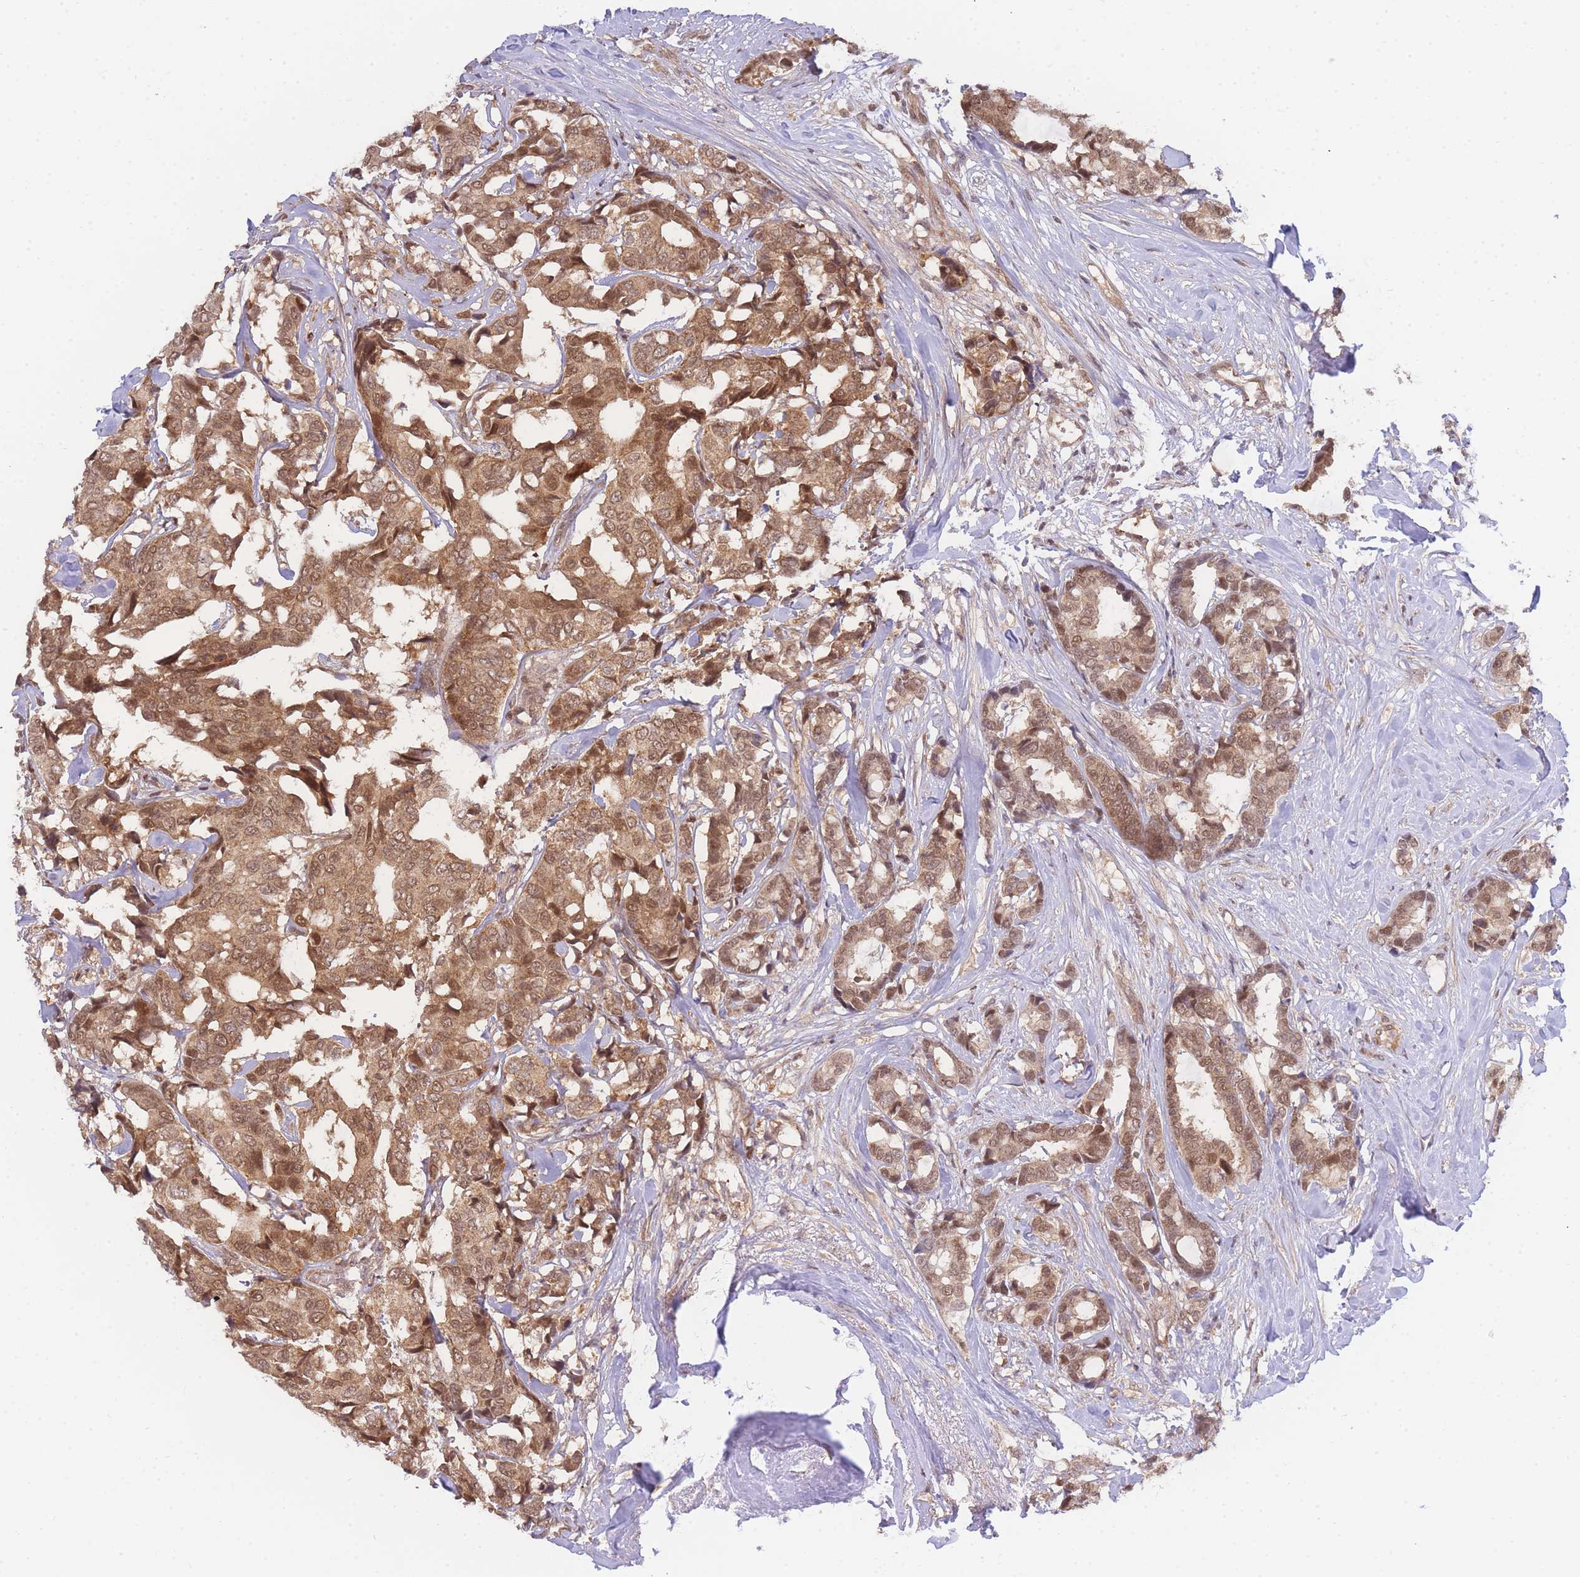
{"staining": {"intensity": "moderate", "quantity": ">75%", "location": "cytoplasmic/membranous,nuclear"}, "tissue": "breast cancer", "cell_type": "Tumor cells", "image_type": "cancer", "snomed": [{"axis": "morphology", "description": "Duct carcinoma"}, {"axis": "topography", "description": "Breast"}], "caption": "A high-resolution micrograph shows immunohistochemistry (IHC) staining of breast cancer (intraductal carcinoma), which shows moderate cytoplasmic/membranous and nuclear staining in about >75% of tumor cells.", "gene": "KIAA1191", "patient": {"sex": "female", "age": 87}}